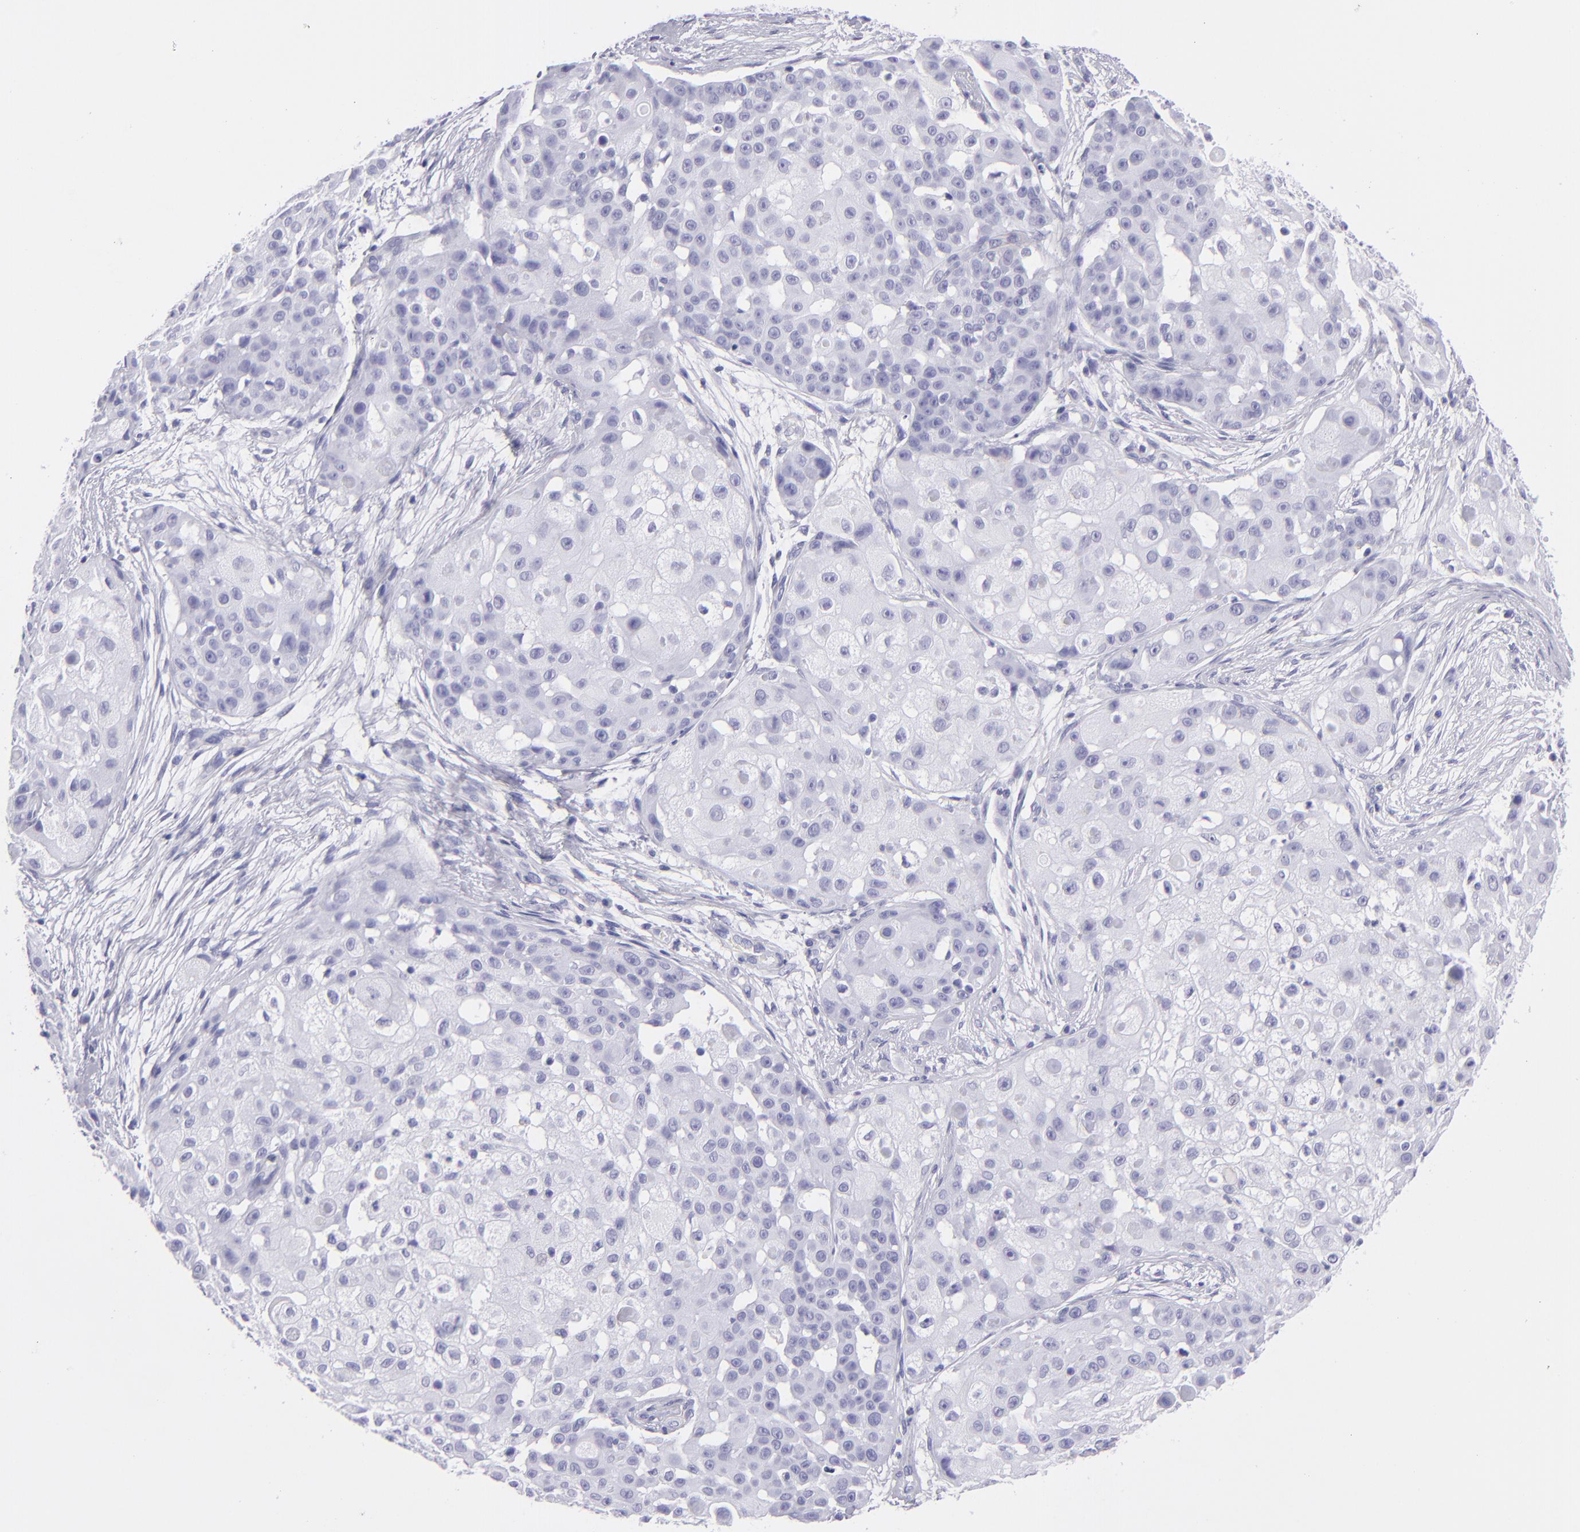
{"staining": {"intensity": "negative", "quantity": "none", "location": "none"}, "tissue": "skin cancer", "cell_type": "Tumor cells", "image_type": "cancer", "snomed": [{"axis": "morphology", "description": "Squamous cell carcinoma, NOS"}, {"axis": "topography", "description": "Skin"}], "caption": "Tumor cells are negative for brown protein staining in skin cancer (squamous cell carcinoma). Nuclei are stained in blue.", "gene": "PVALB", "patient": {"sex": "female", "age": 57}}